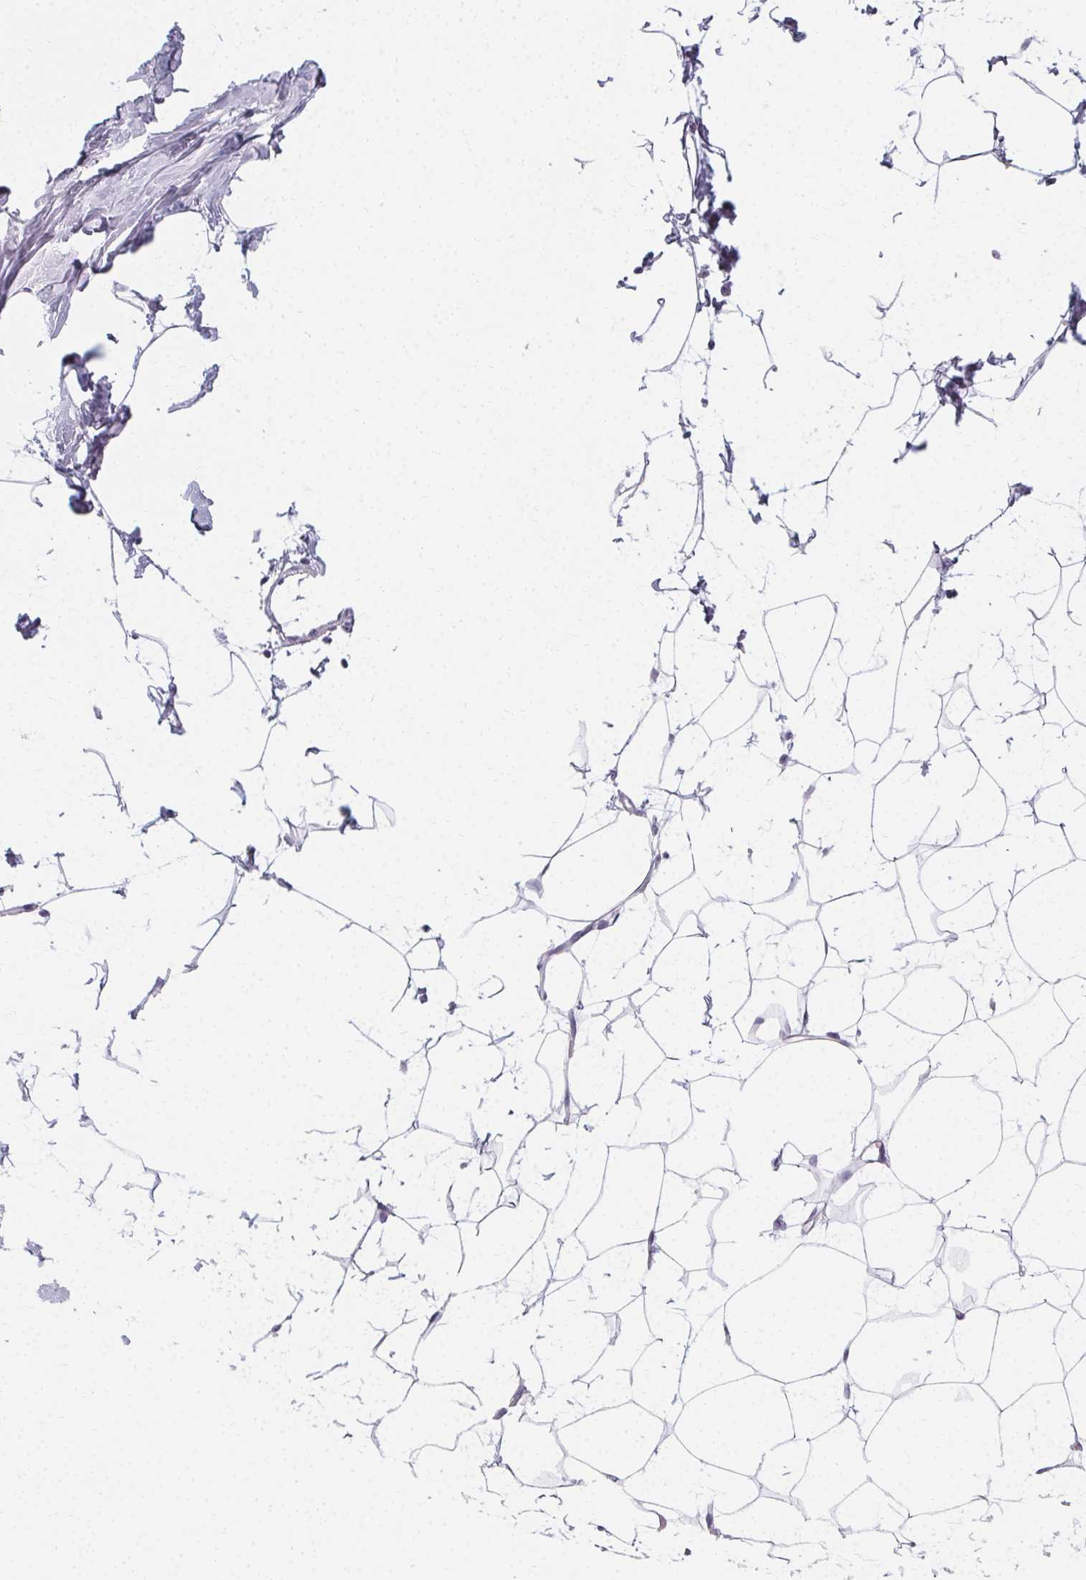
{"staining": {"intensity": "negative", "quantity": "none", "location": "none"}, "tissue": "breast", "cell_type": "Adipocytes", "image_type": "normal", "snomed": [{"axis": "morphology", "description": "Normal tissue, NOS"}, {"axis": "topography", "description": "Breast"}], "caption": "This is an immunohistochemistry (IHC) histopathology image of normal human breast. There is no staining in adipocytes.", "gene": "SYNPR", "patient": {"sex": "female", "age": 27}}